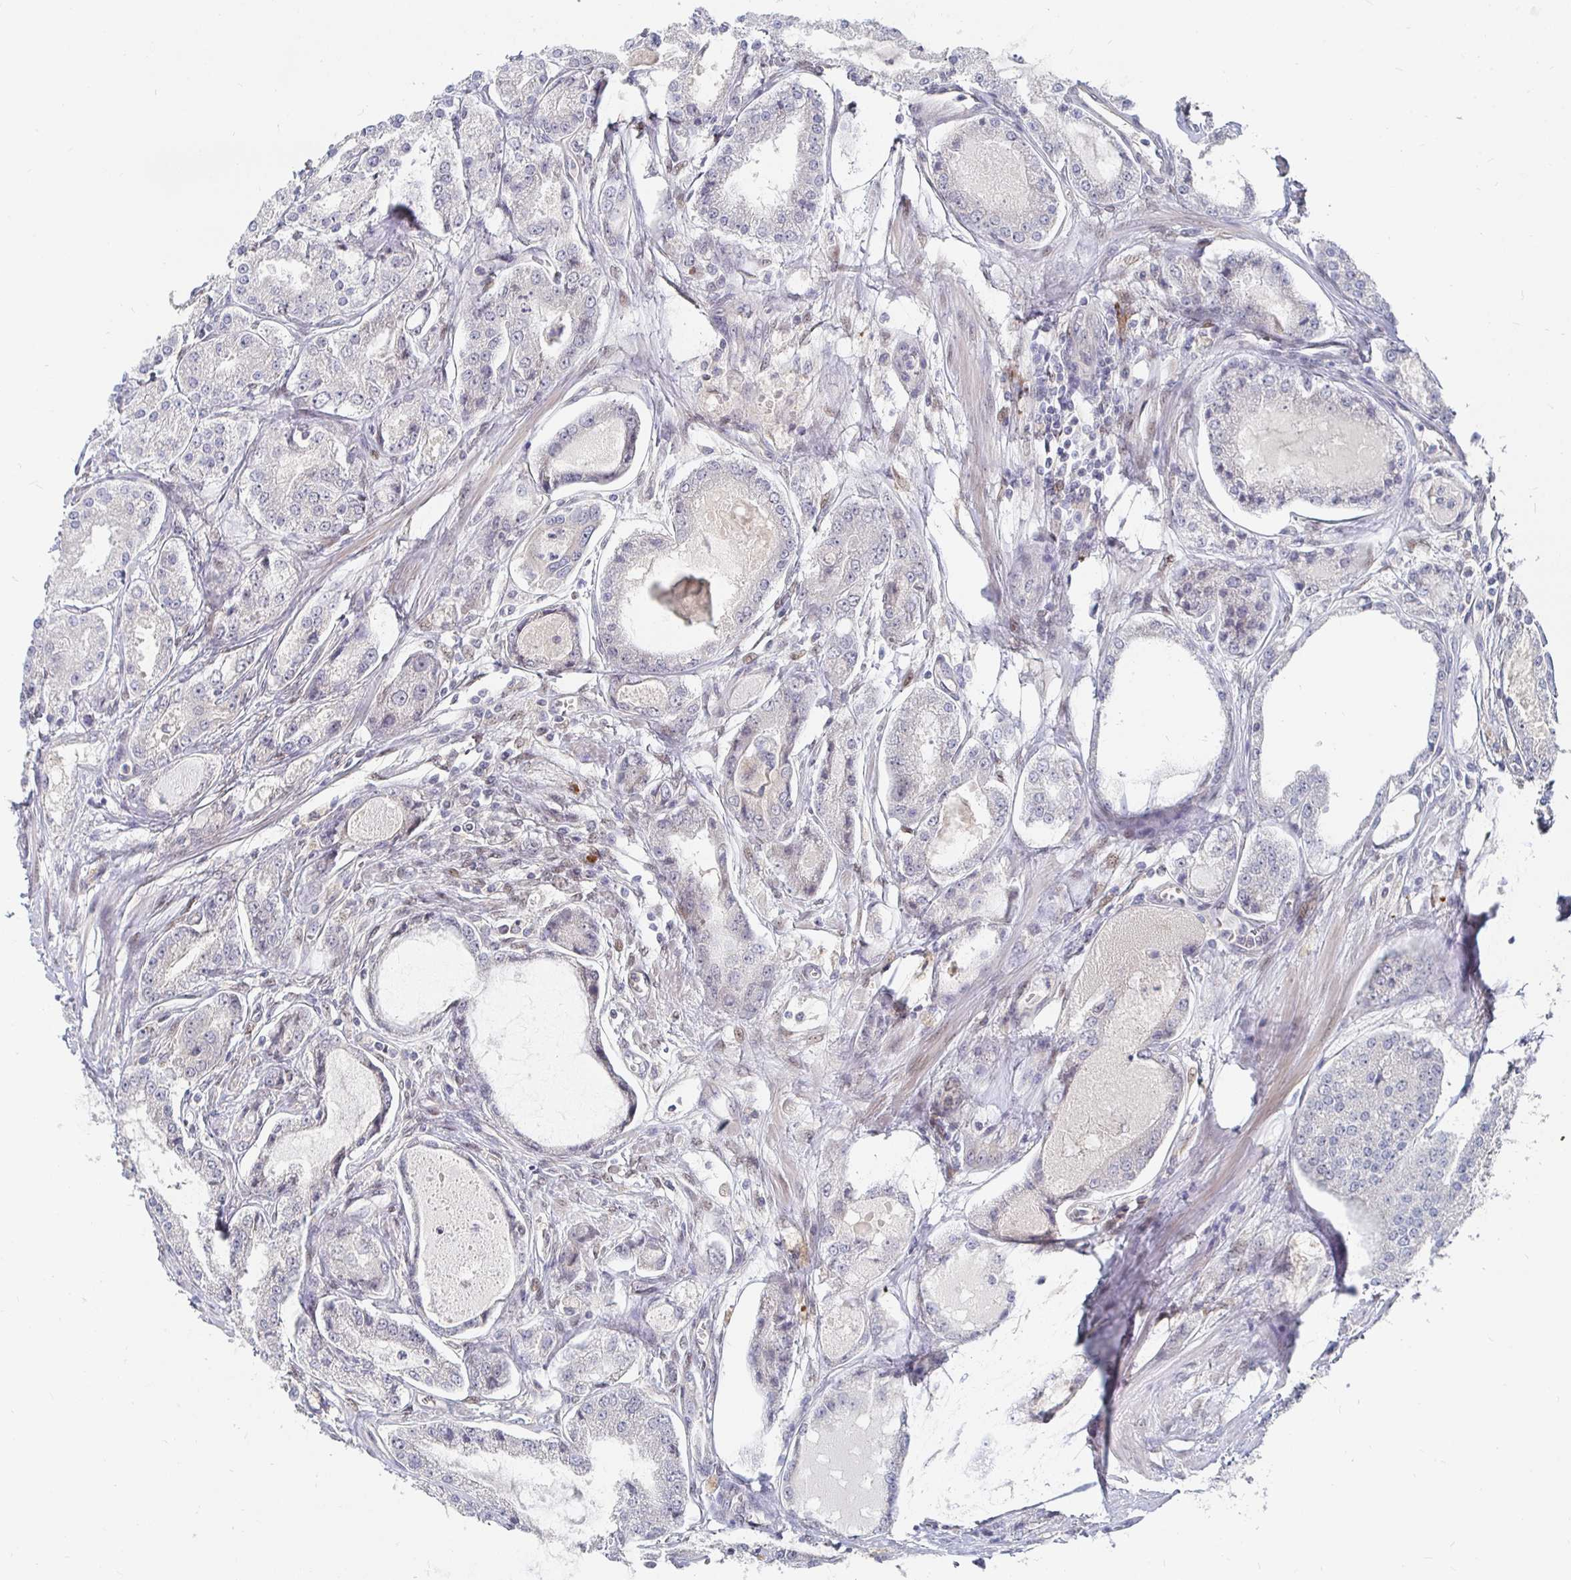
{"staining": {"intensity": "negative", "quantity": "none", "location": "none"}, "tissue": "prostate cancer", "cell_type": "Tumor cells", "image_type": "cancer", "snomed": [{"axis": "morphology", "description": "Adenocarcinoma, High grade"}, {"axis": "topography", "description": "Prostate"}], "caption": "A high-resolution histopathology image shows IHC staining of high-grade adenocarcinoma (prostate), which shows no significant expression in tumor cells.", "gene": "MEIS1", "patient": {"sex": "male", "age": 66}}